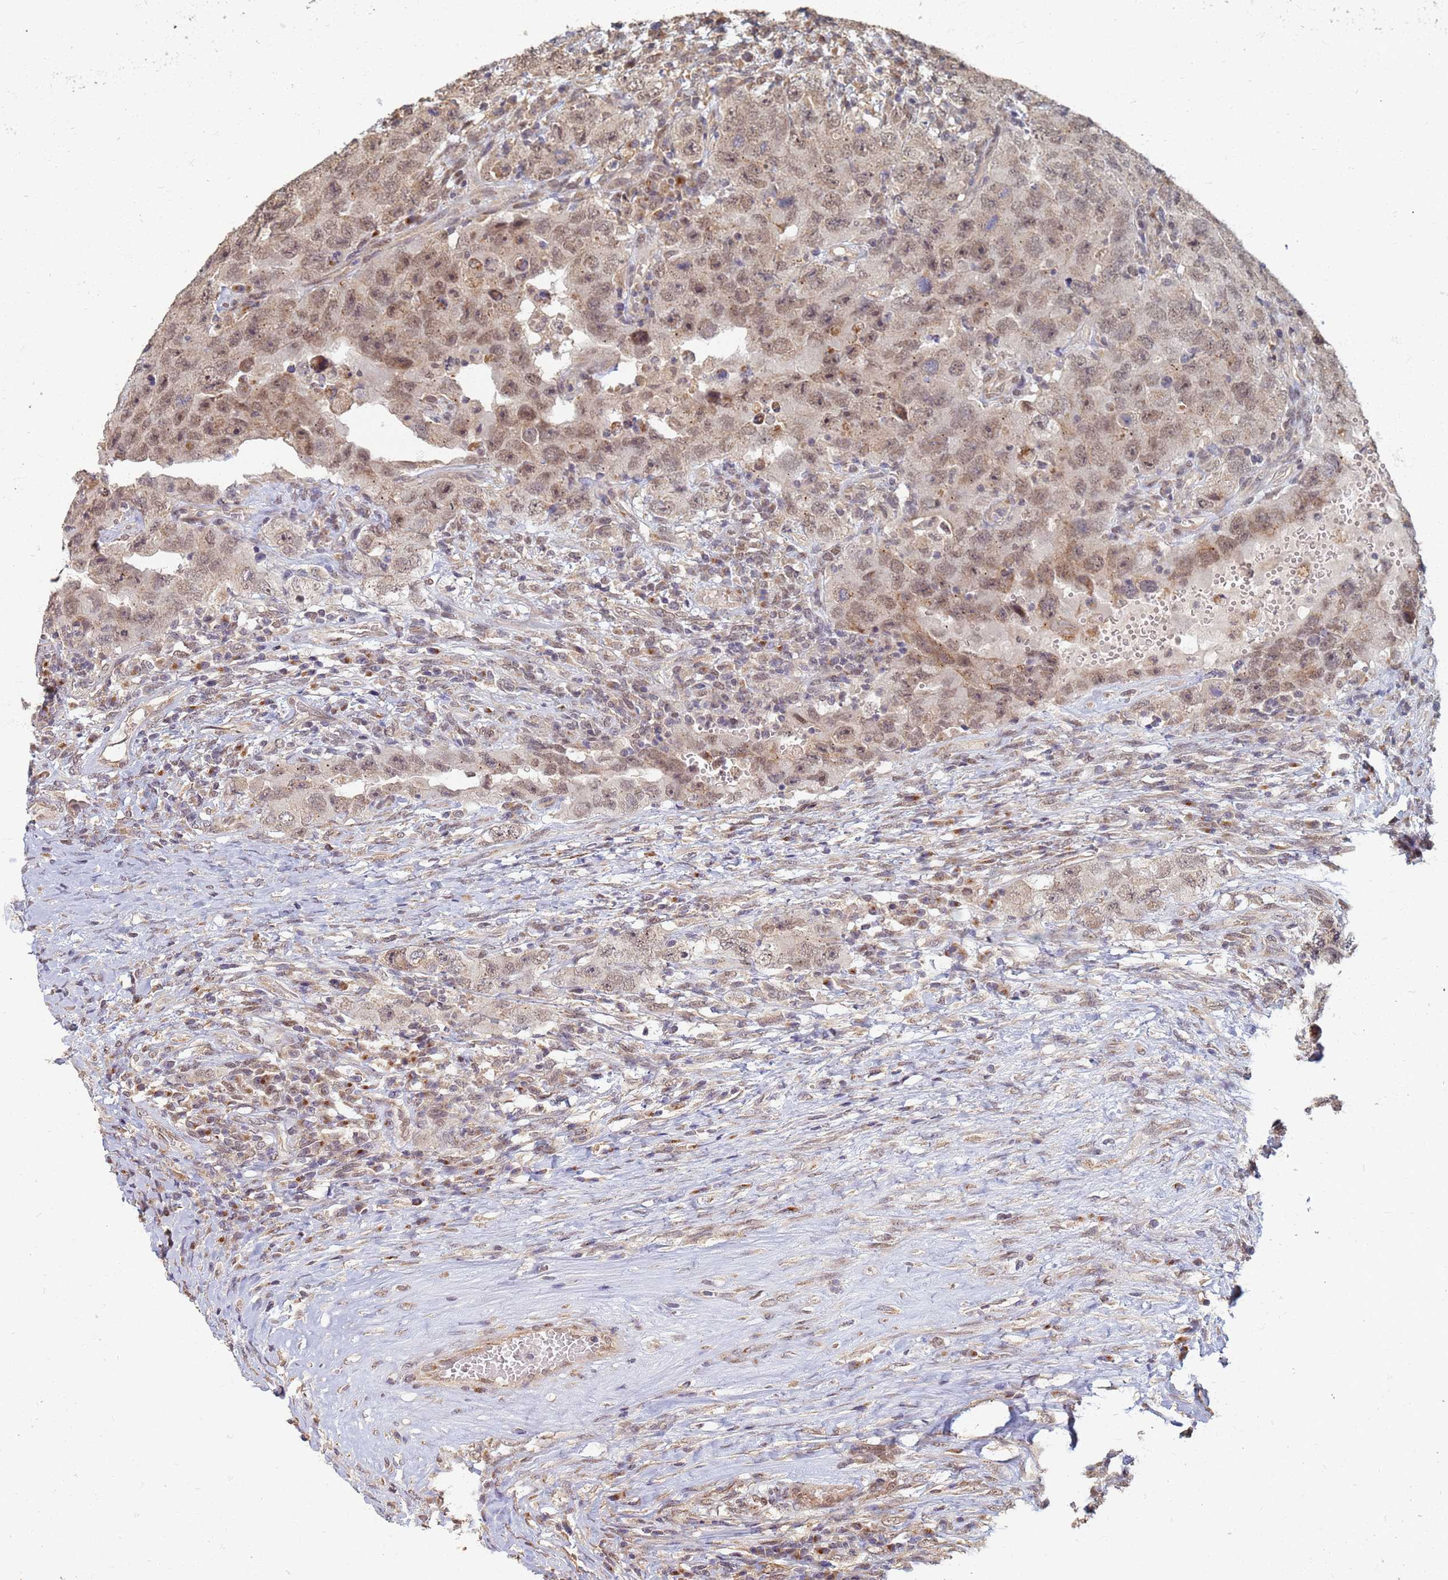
{"staining": {"intensity": "weak", "quantity": ">75%", "location": "cytoplasmic/membranous,nuclear"}, "tissue": "testis cancer", "cell_type": "Tumor cells", "image_type": "cancer", "snomed": [{"axis": "morphology", "description": "Carcinoma, Embryonal, NOS"}, {"axis": "topography", "description": "Testis"}], "caption": "Immunohistochemical staining of testis cancer reveals weak cytoplasmic/membranous and nuclear protein positivity in approximately >75% of tumor cells. The protein of interest is shown in brown color, while the nuclei are stained blue.", "gene": "ITGB4", "patient": {"sex": "male", "age": 26}}